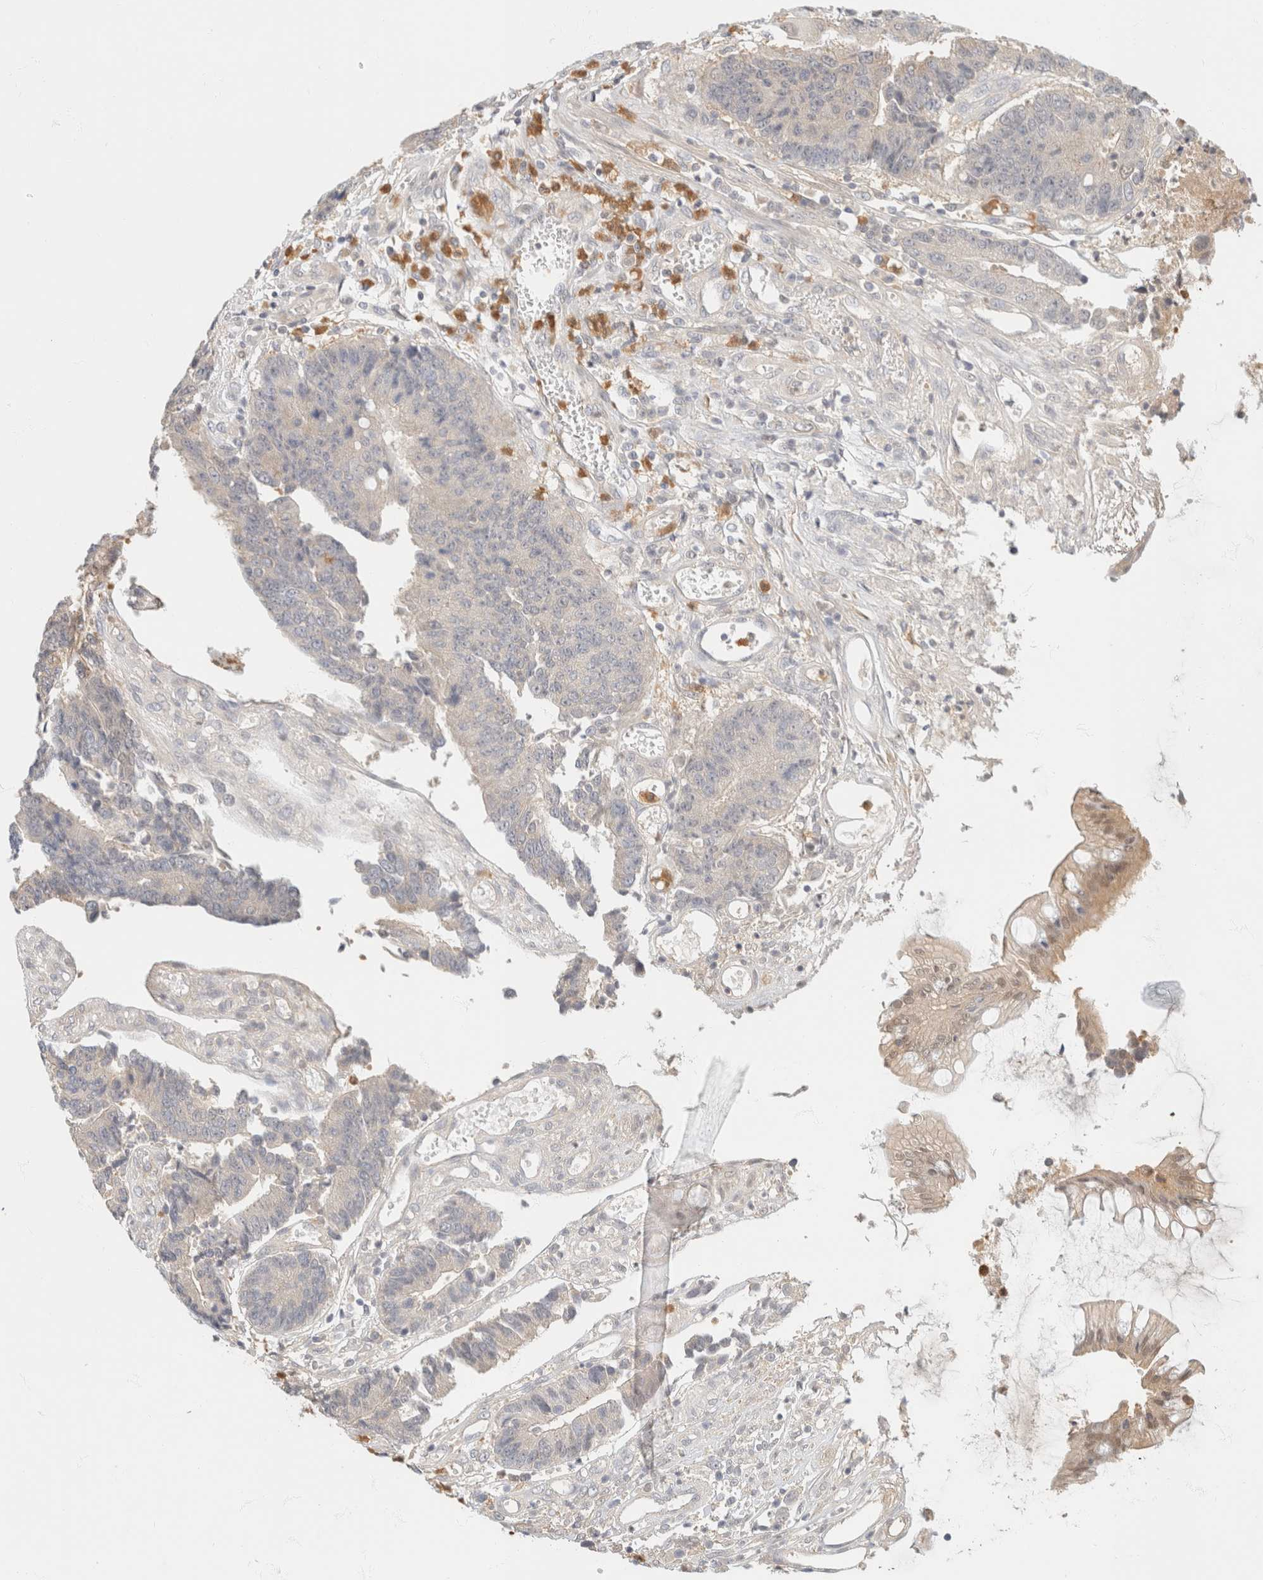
{"staining": {"intensity": "weak", "quantity": "<25%", "location": "cytoplasmic/membranous"}, "tissue": "colorectal cancer", "cell_type": "Tumor cells", "image_type": "cancer", "snomed": [{"axis": "morphology", "description": "Adenocarcinoma, NOS"}, {"axis": "topography", "description": "Rectum"}], "caption": "A histopathology image of adenocarcinoma (colorectal) stained for a protein displays no brown staining in tumor cells.", "gene": "GPI", "patient": {"sex": "male", "age": 84}}